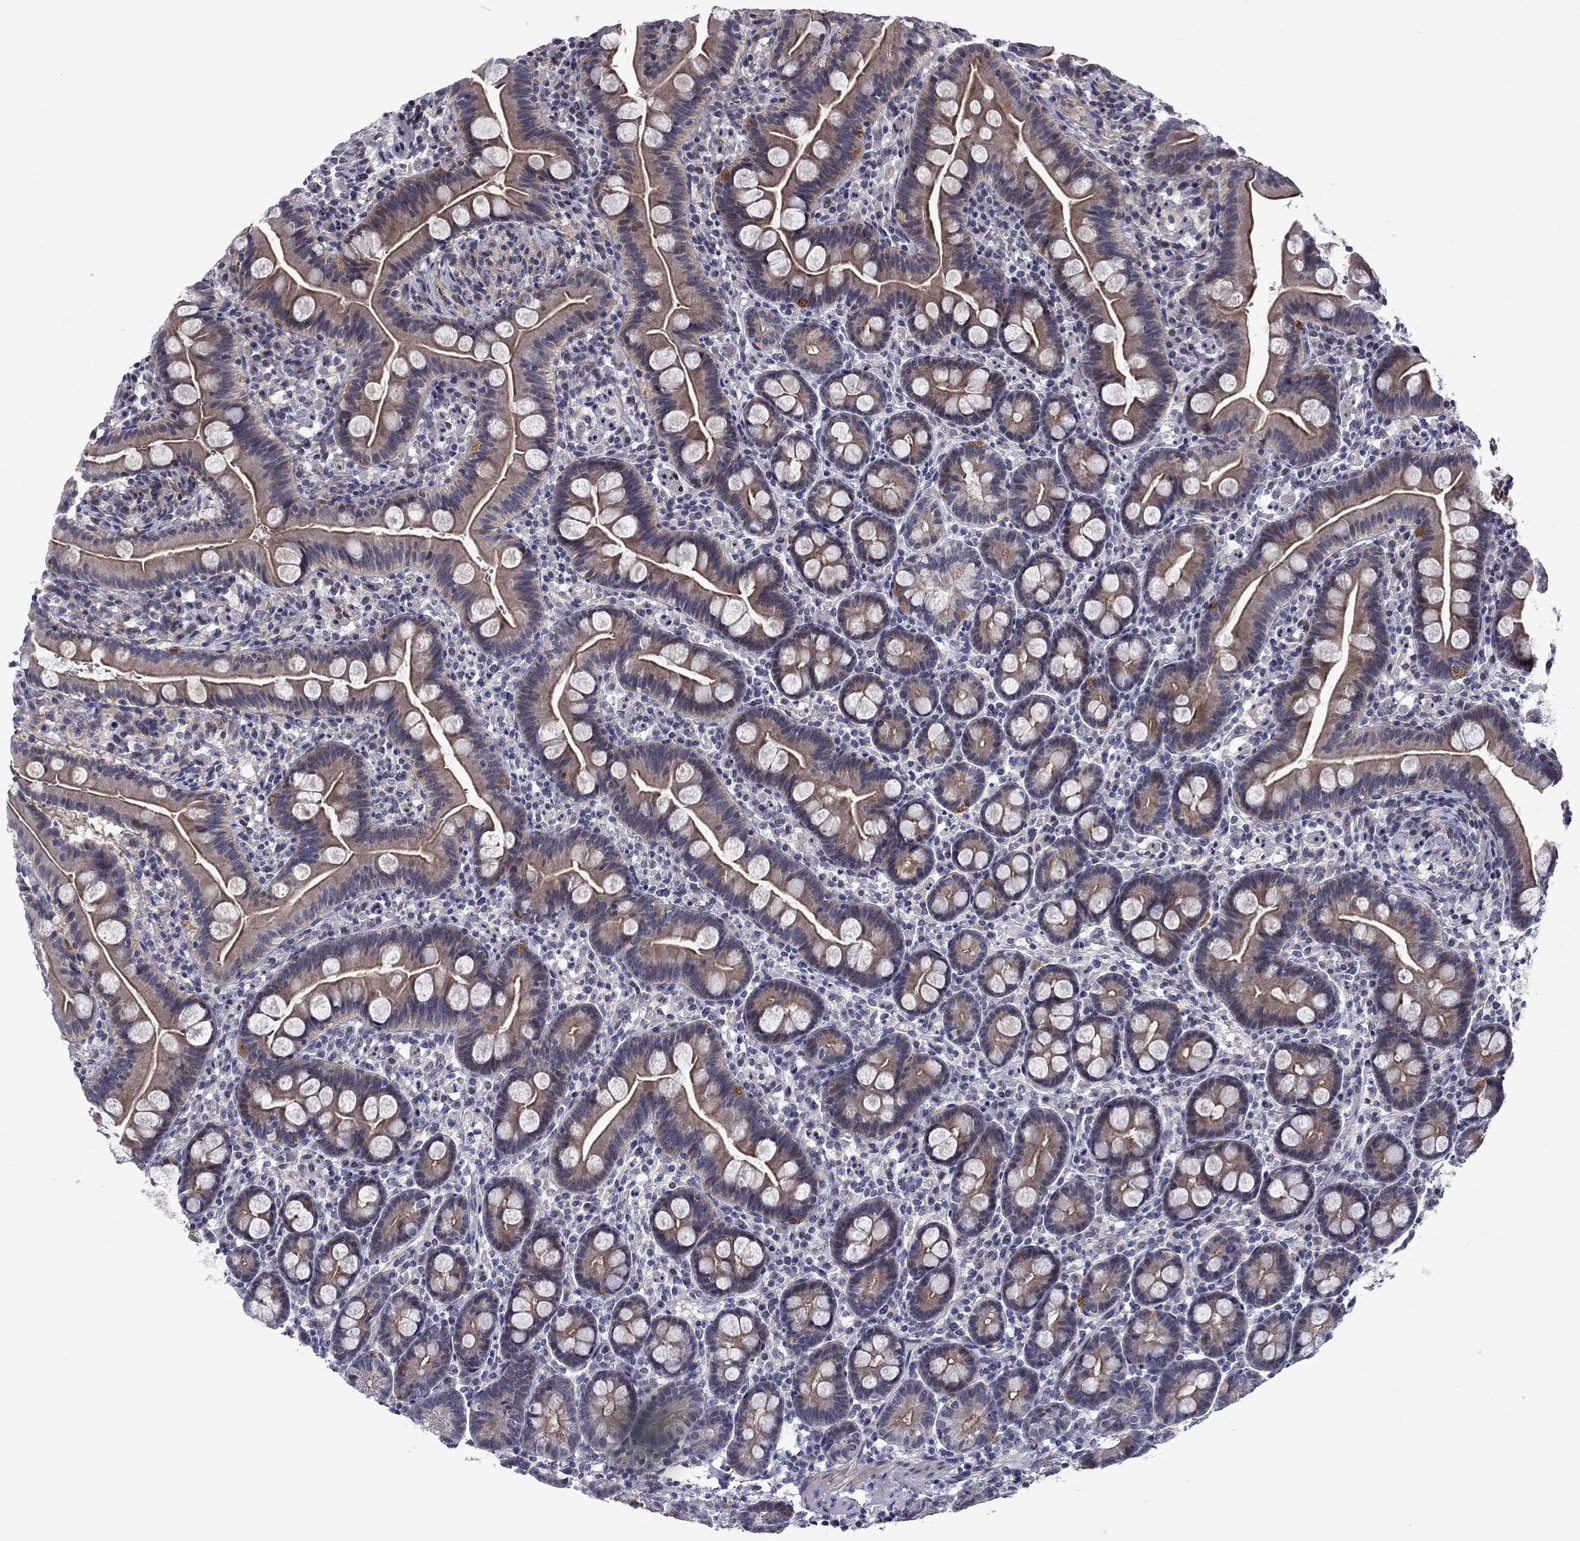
{"staining": {"intensity": "moderate", "quantity": "<25%", "location": "cytoplasmic/membranous"}, "tissue": "small intestine", "cell_type": "Glandular cells", "image_type": "normal", "snomed": [{"axis": "morphology", "description": "Normal tissue, NOS"}, {"axis": "topography", "description": "Small intestine"}], "caption": "A brown stain labels moderate cytoplasmic/membranous positivity of a protein in glandular cells of normal small intestine.", "gene": "B3GAT1", "patient": {"sex": "female", "age": 44}}